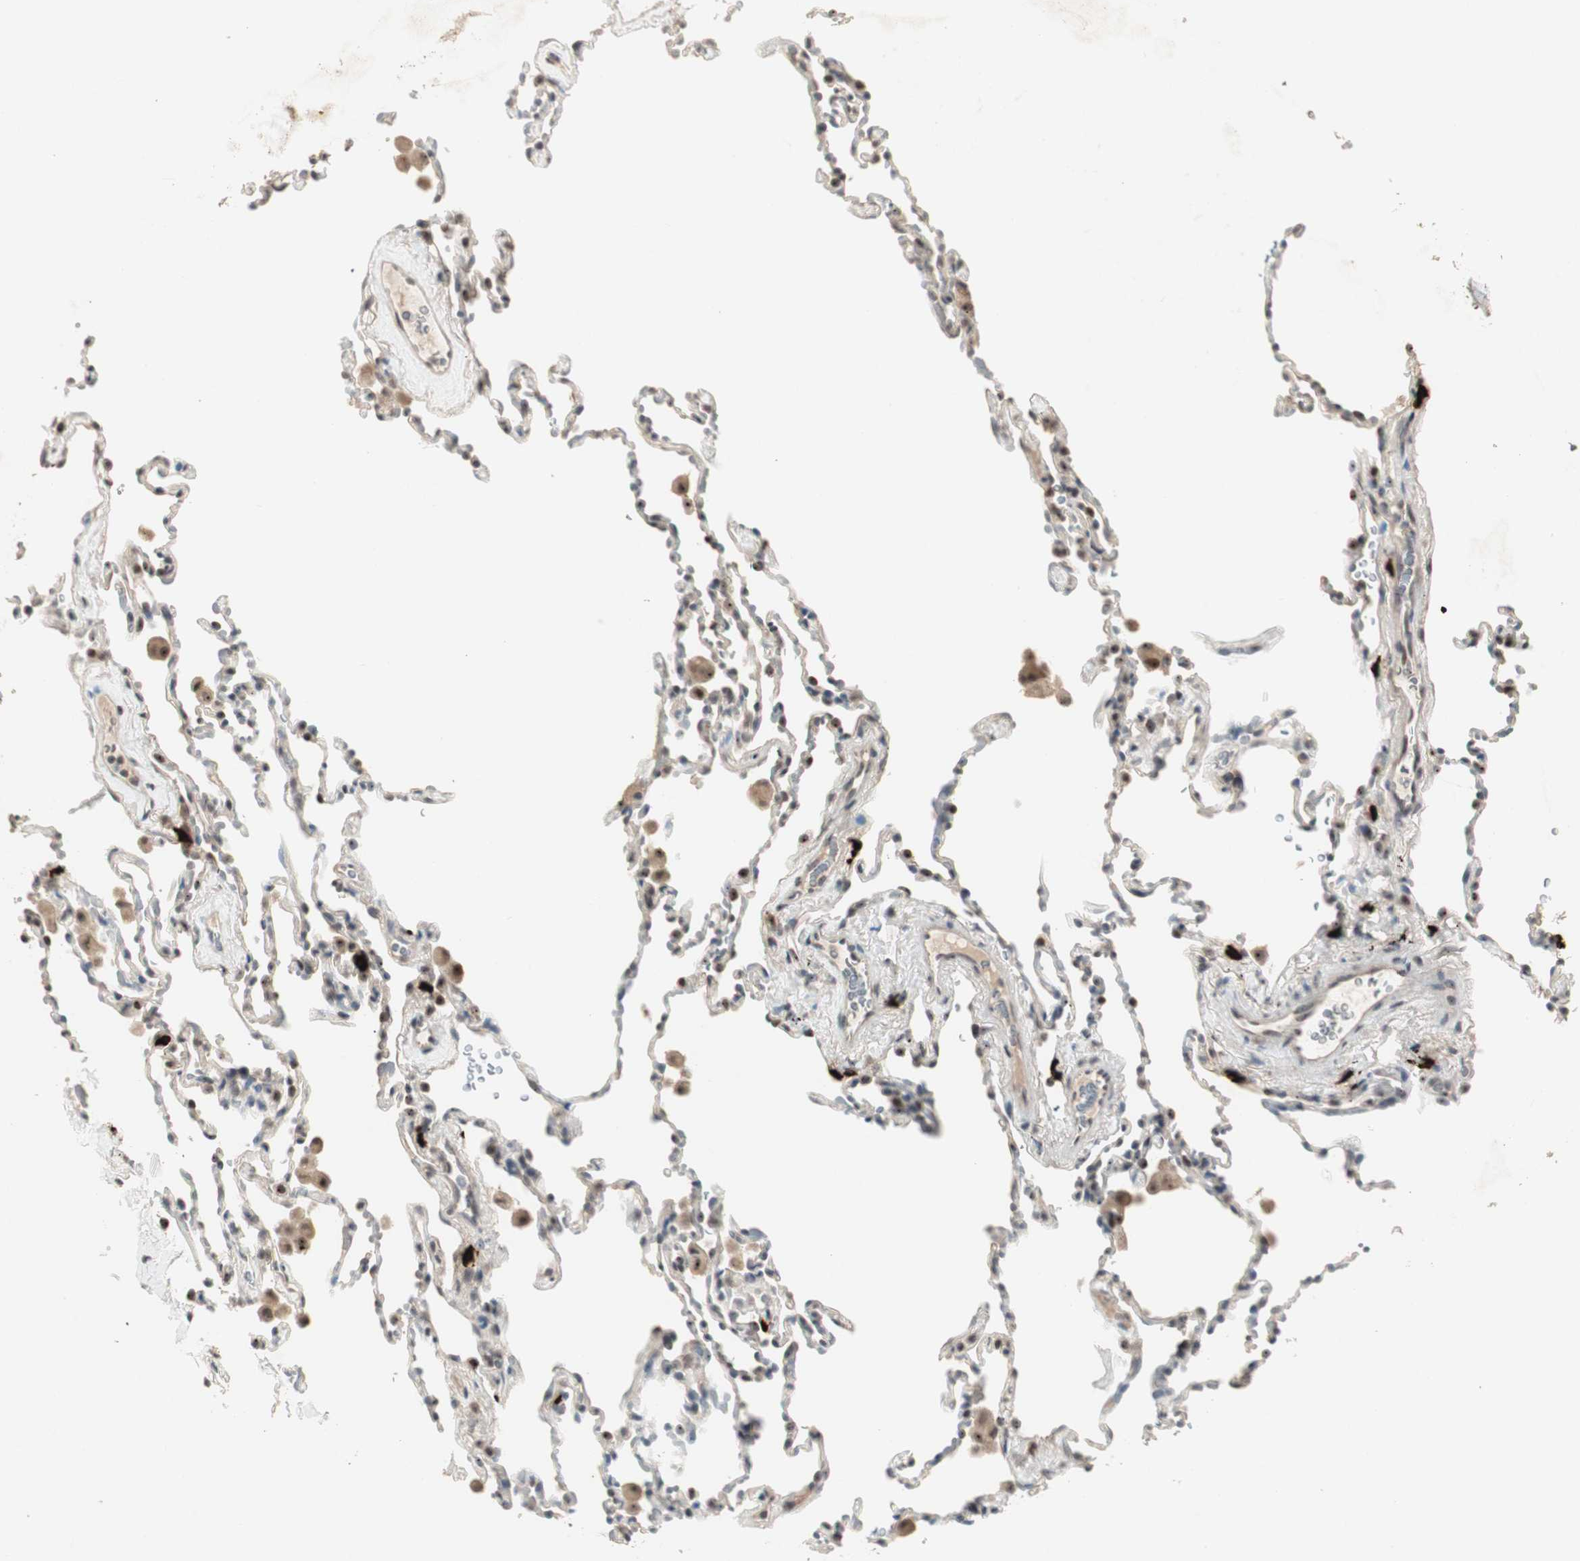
{"staining": {"intensity": "moderate", "quantity": "<25%", "location": "nuclear"}, "tissue": "lung", "cell_type": "Alveolar cells", "image_type": "normal", "snomed": [{"axis": "morphology", "description": "Normal tissue, NOS"}, {"axis": "morphology", "description": "Soft tissue tumor metastatic"}, {"axis": "topography", "description": "Lung"}], "caption": "Immunohistochemistry (DAB) staining of normal lung displays moderate nuclear protein staining in about <25% of alveolar cells.", "gene": "ETV4", "patient": {"sex": "male", "age": 59}}